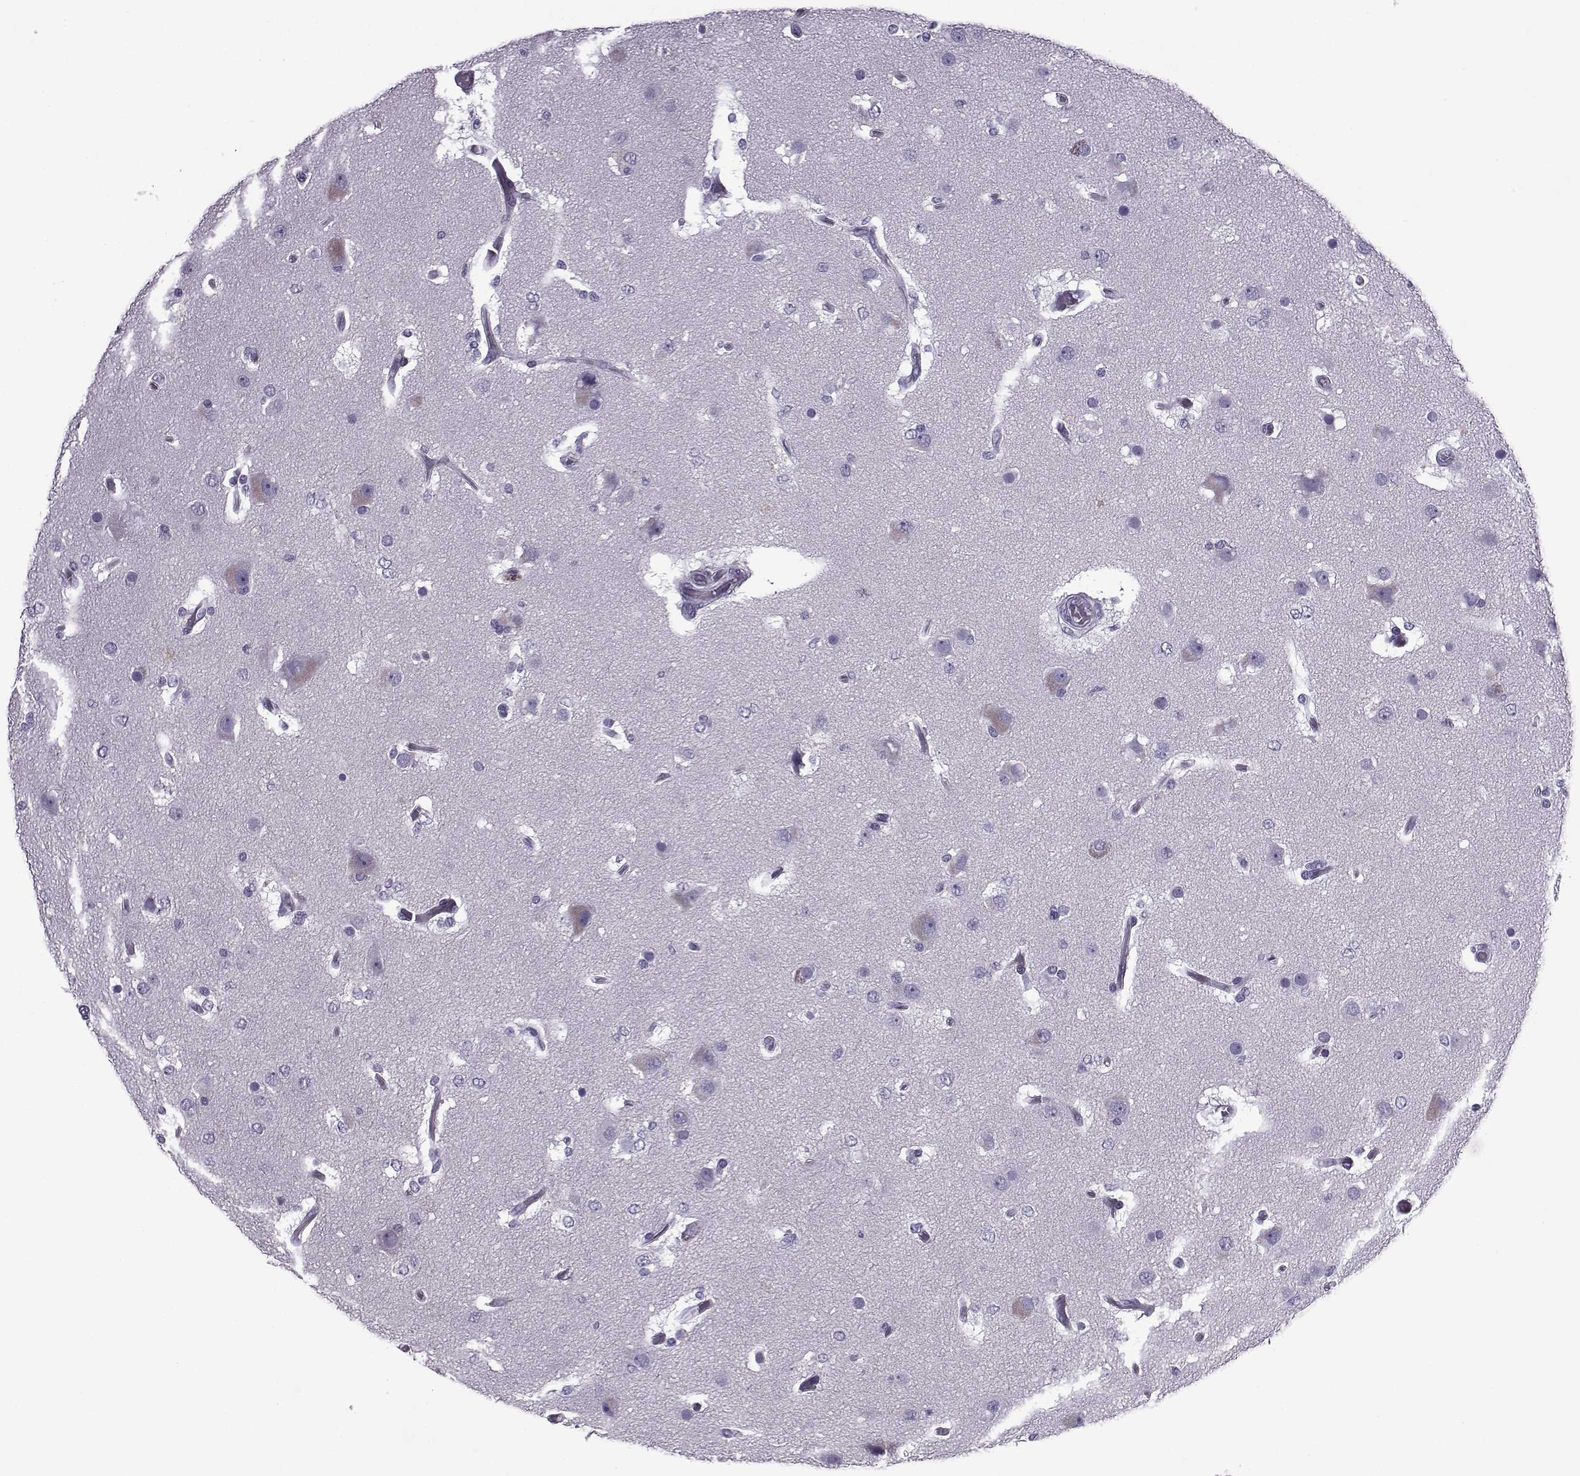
{"staining": {"intensity": "negative", "quantity": "none", "location": "none"}, "tissue": "glioma", "cell_type": "Tumor cells", "image_type": "cancer", "snomed": [{"axis": "morphology", "description": "Glioma, malignant, High grade"}, {"axis": "topography", "description": "Brain"}], "caption": "An immunohistochemistry photomicrograph of glioma is shown. There is no staining in tumor cells of glioma.", "gene": "OIP5", "patient": {"sex": "female", "age": 63}}